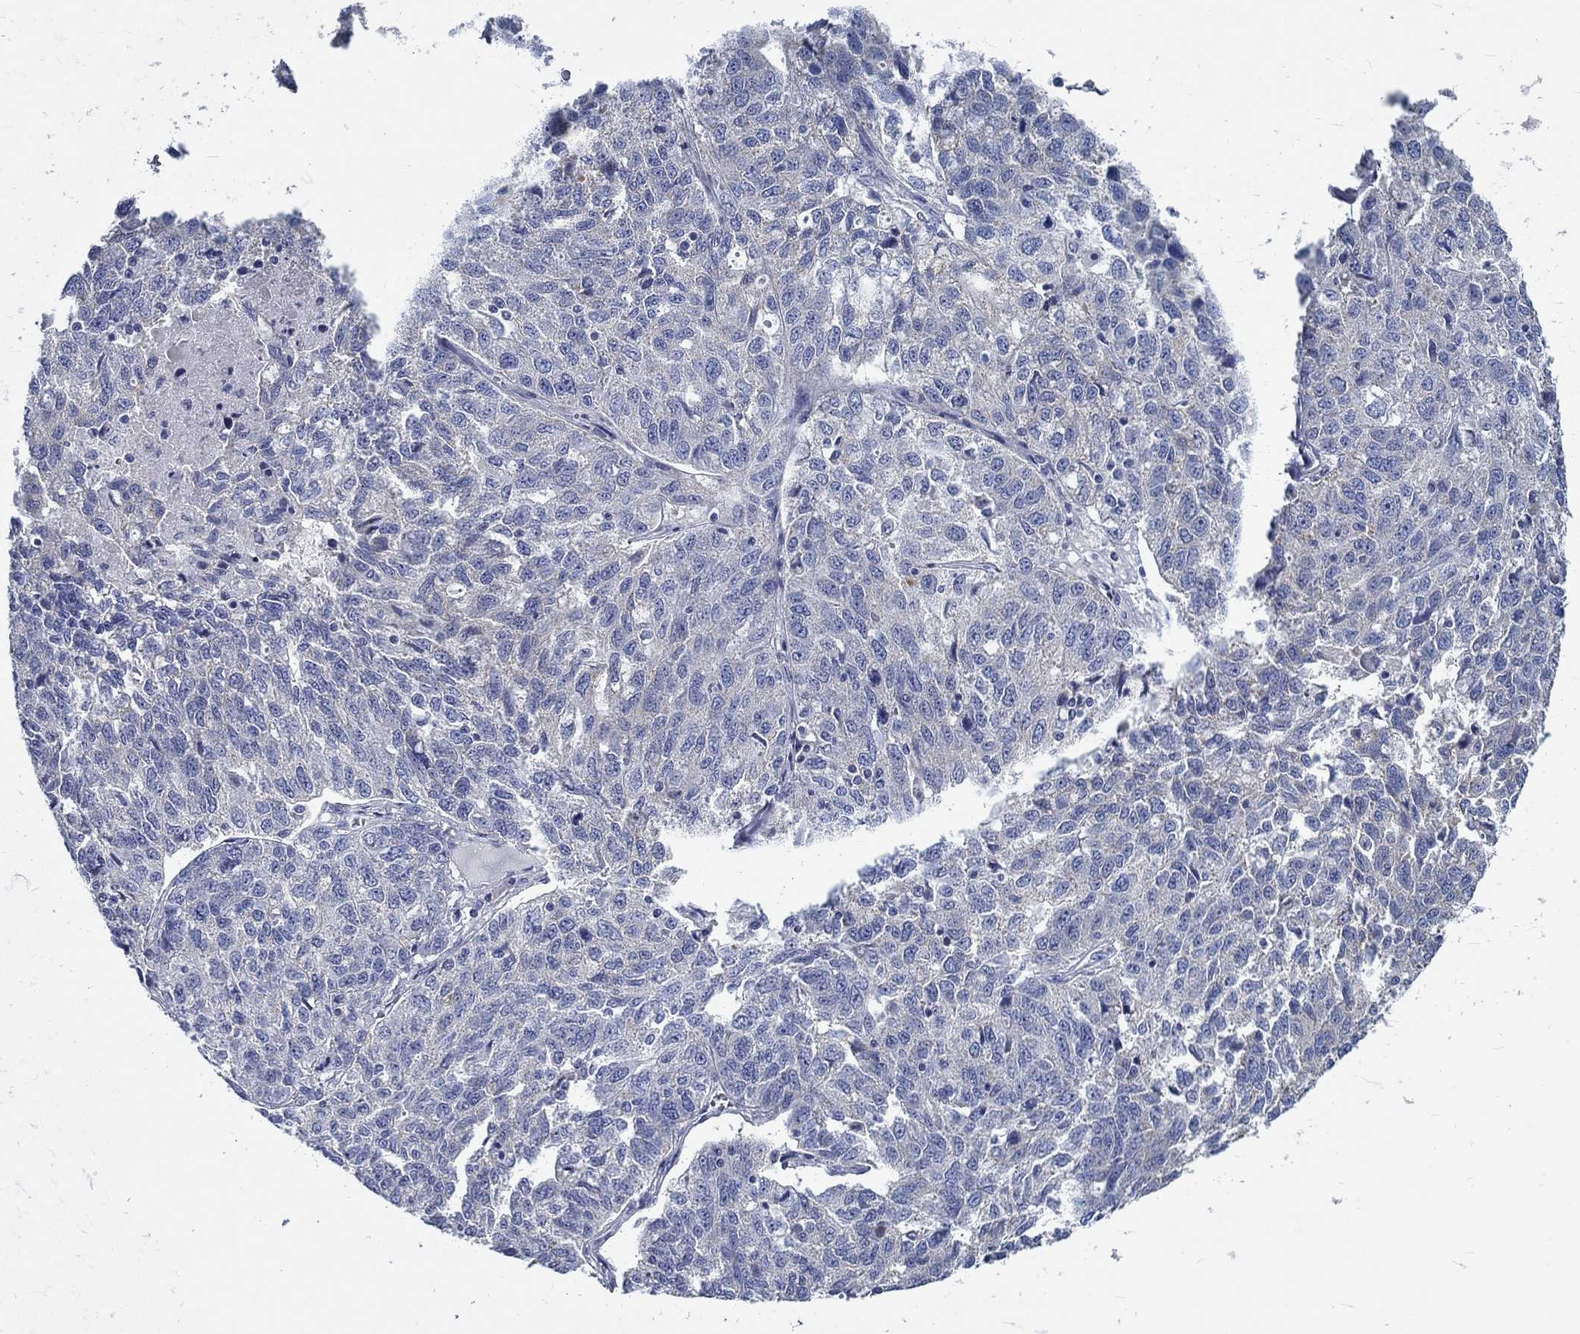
{"staining": {"intensity": "negative", "quantity": "none", "location": "none"}, "tissue": "ovarian cancer", "cell_type": "Tumor cells", "image_type": "cancer", "snomed": [{"axis": "morphology", "description": "Cystadenocarcinoma, serous, NOS"}, {"axis": "topography", "description": "Ovary"}], "caption": "Tumor cells show no significant expression in ovarian cancer.", "gene": "MYBPC1", "patient": {"sex": "female", "age": 71}}